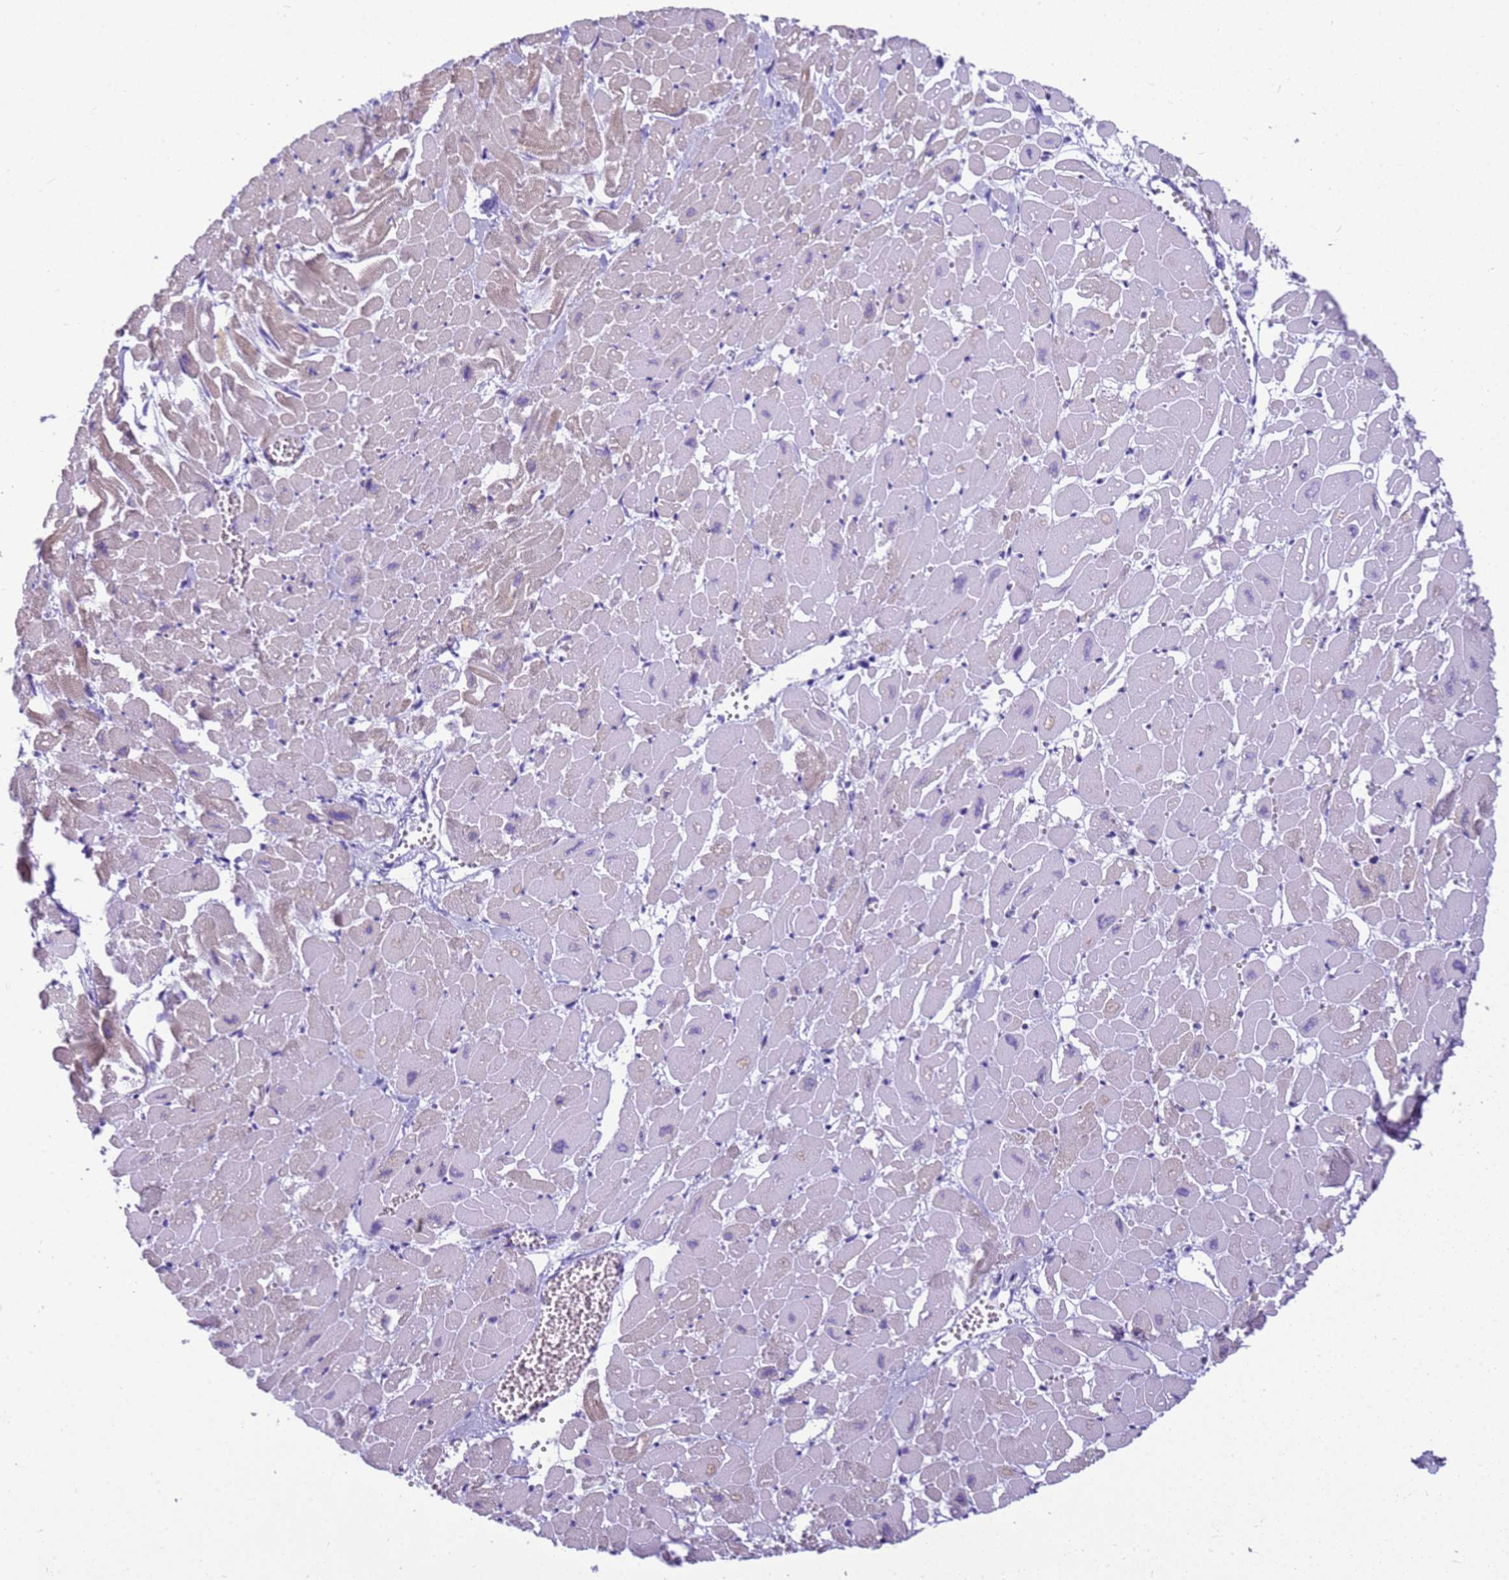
{"staining": {"intensity": "weak", "quantity": "<25%", "location": "cytoplasmic/membranous"}, "tissue": "heart muscle", "cell_type": "Cardiomyocytes", "image_type": "normal", "snomed": [{"axis": "morphology", "description": "Normal tissue, NOS"}, {"axis": "topography", "description": "Heart"}], "caption": "Cardiomyocytes show no significant positivity in unremarkable heart muscle. The staining is performed using DAB (3,3'-diaminobenzidine) brown chromogen with nuclei counter-stained in using hematoxylin.", "gene": "STATH", "patient": {"sex": "male", "age": 54}}